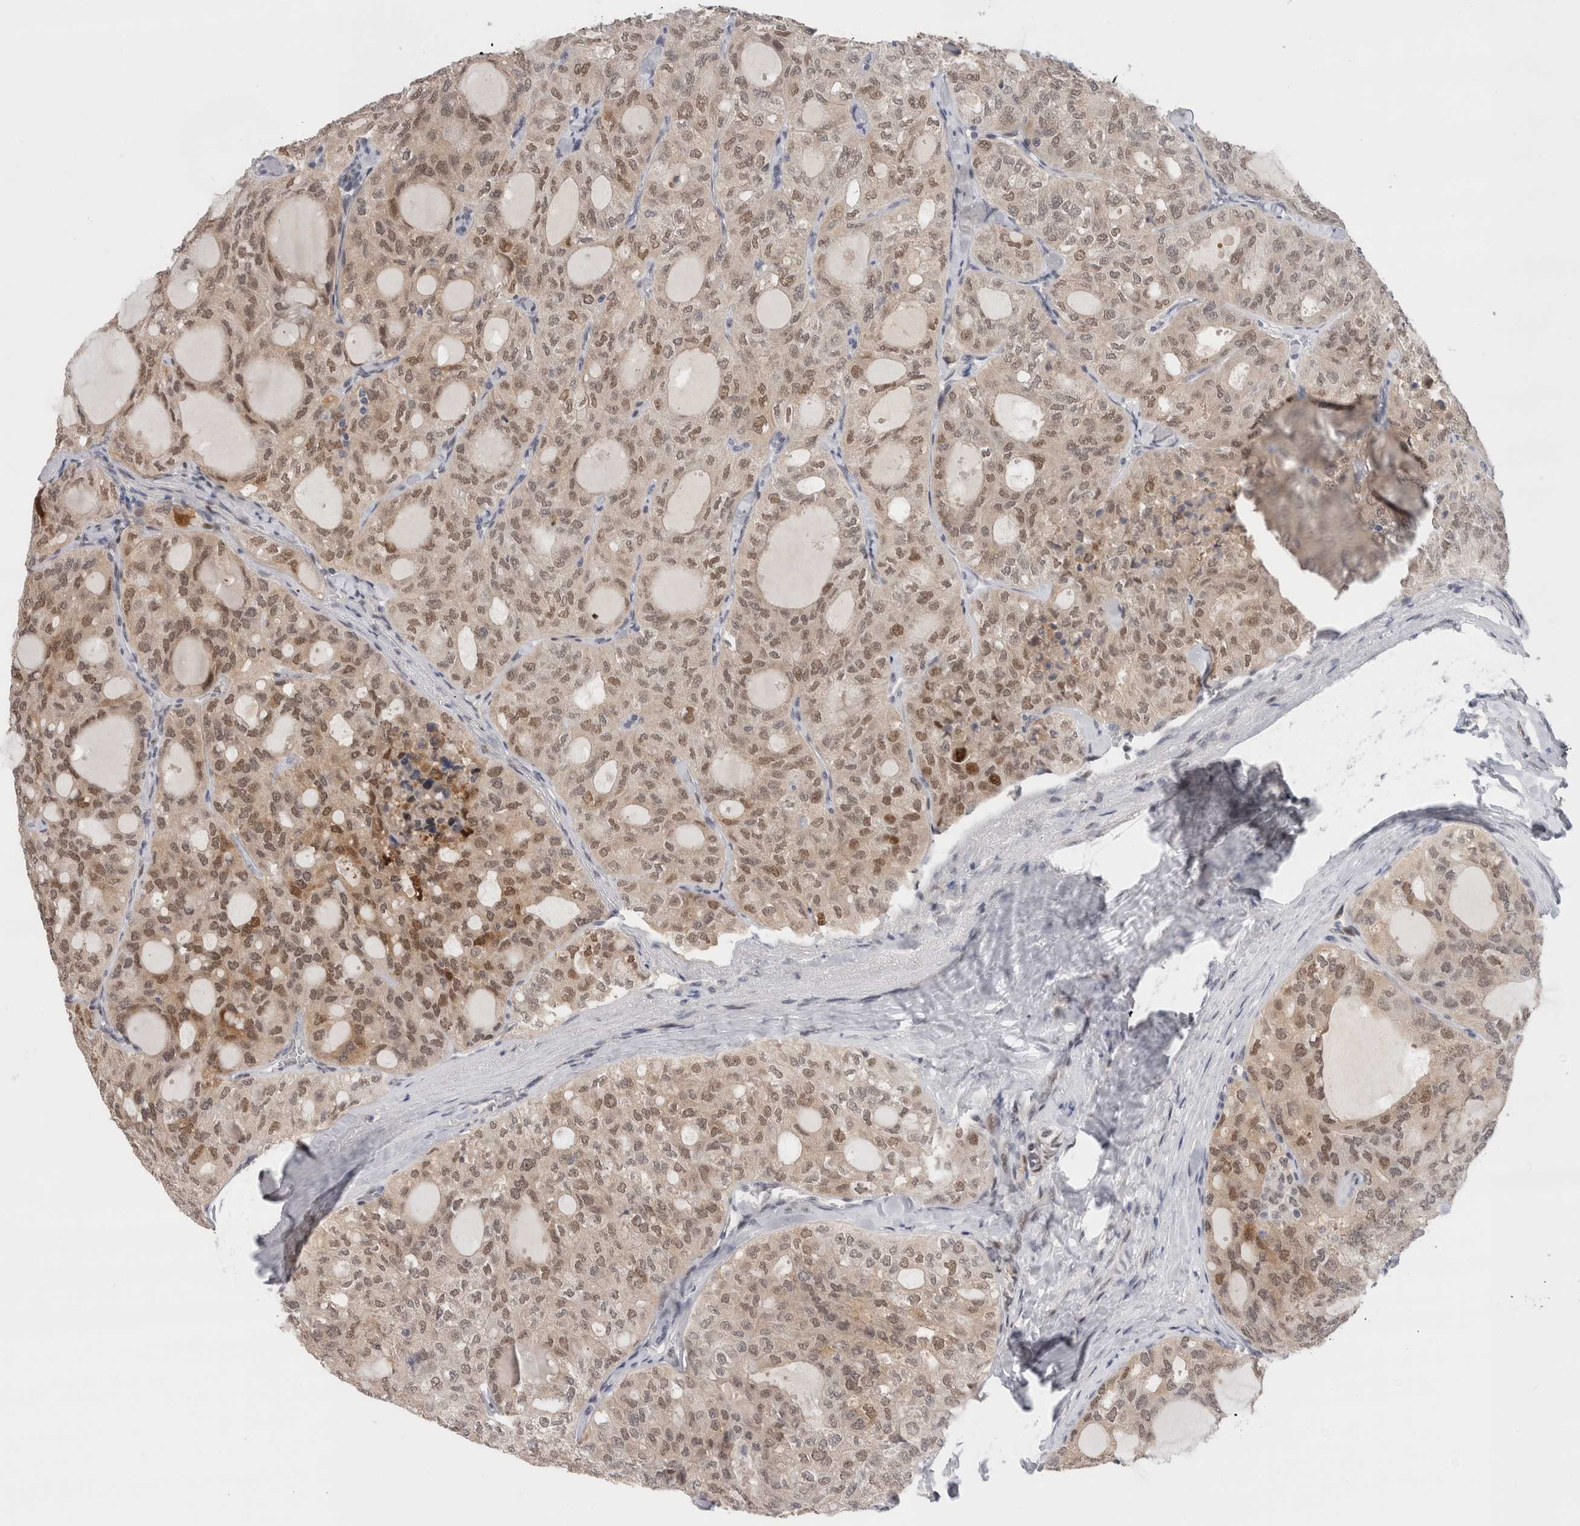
{"staining": {"intensity": "moderate", "quantity": ">75%", "location": "nuclear"}, "tissue": "thyroid cancer", "cell_type": "Tumor cells", "image_type": "cancer", "snomed": [{"axis": "morphology", "description": "Follicular adenoma carcinoma, NOS"}, {"axis": "topography", "description": "Thyroid gland"}], "caption": "Moderate nuclear protein expression is identified in approximately >75% of tumor cells in thyroid cancer. The protein of interest is stained brown, and the nuclei are stained in blue (DAB (3,3'-diaminobenzidine) IHC with brightfield microscopy, high magnification).", "gene": "ZNF521", "patient": {"sex": "male", "age": 75}}